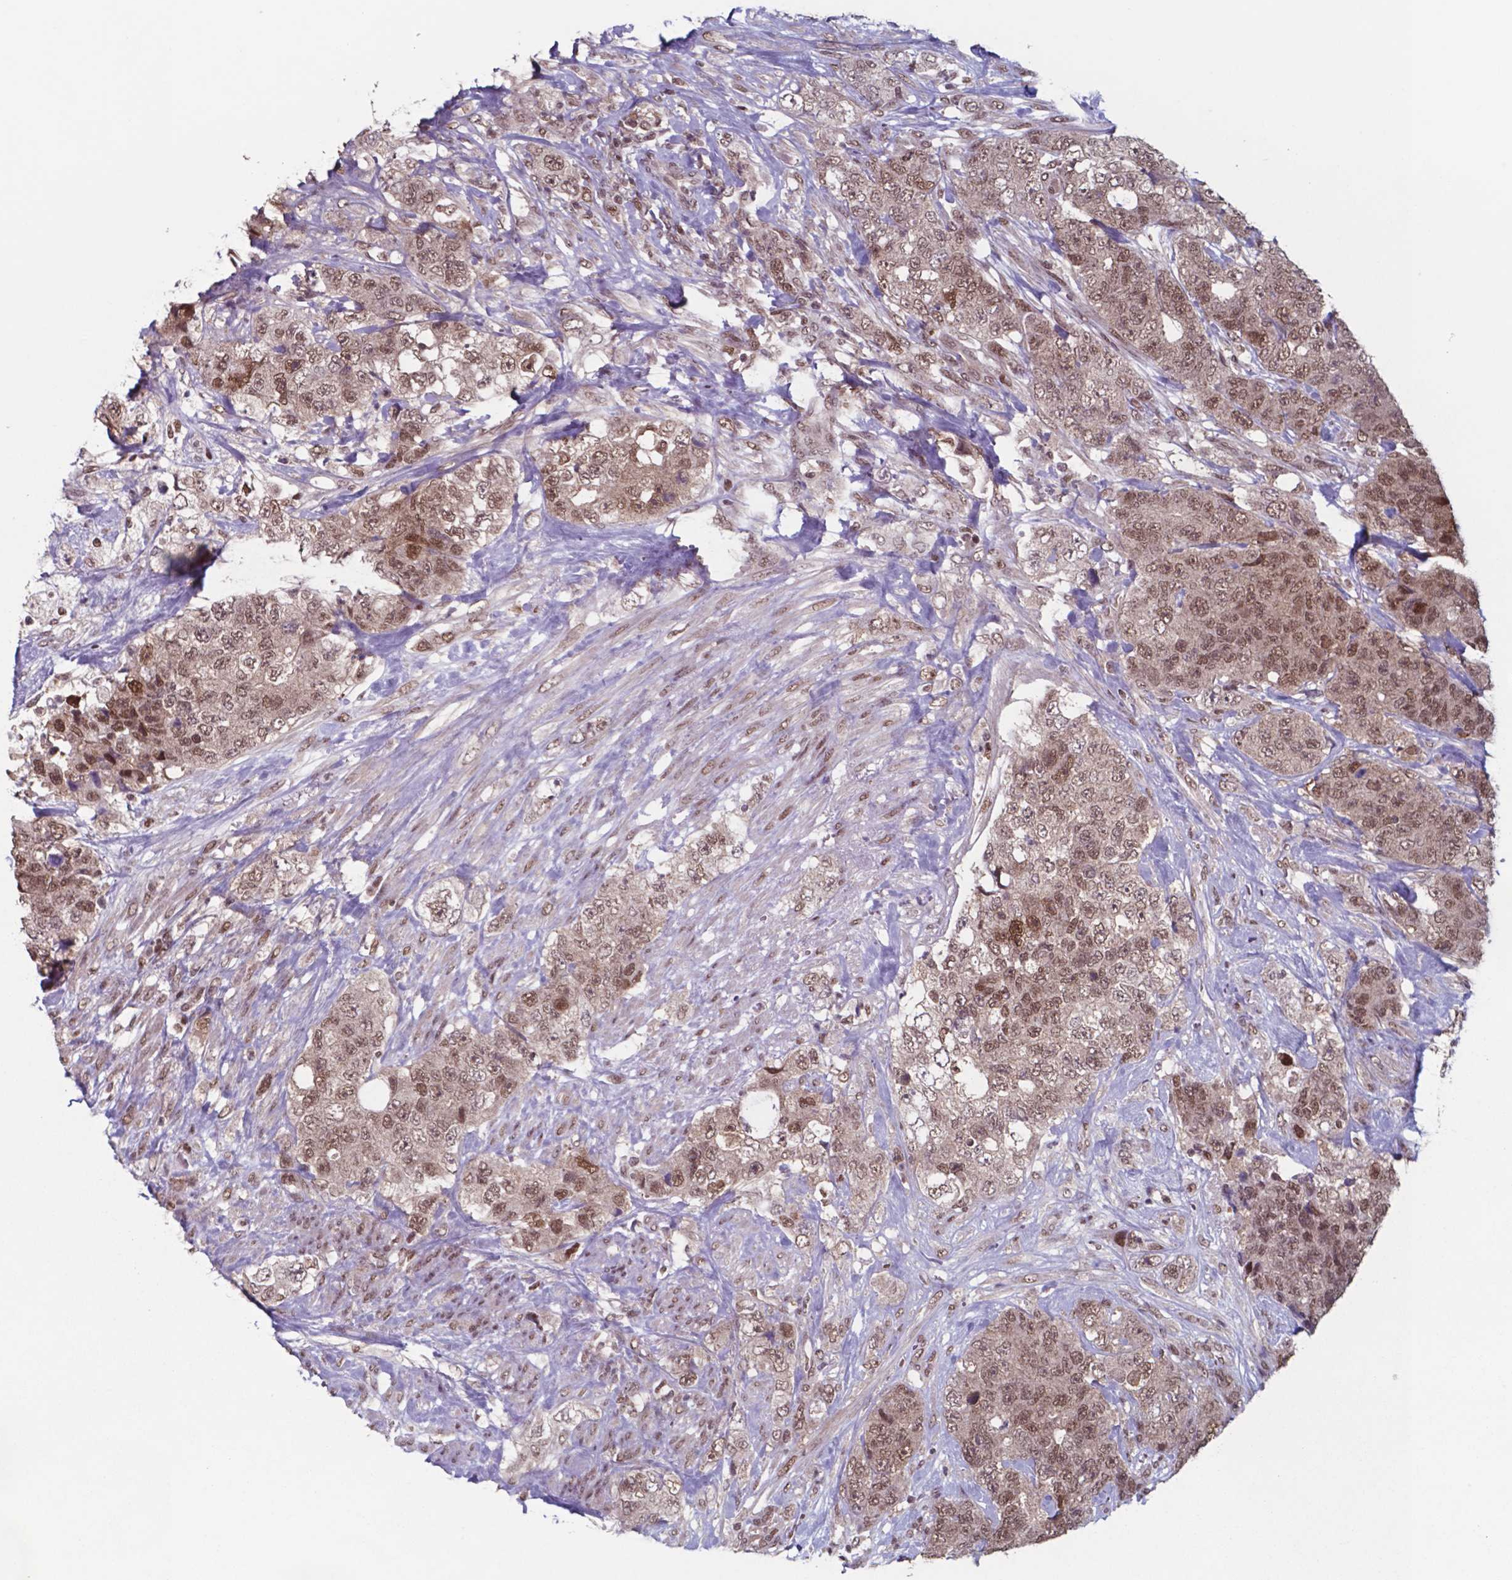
{"staining": {"intensity": "moderate", "quantity": ">75%", "location": "nuclear"}, "tissue": "urothelial cancer", "cell_type": "Tumor cells", "image_type": "cancer", "snomed": [{"axis": "morphology", "description": "Urothelial carcinoma, High grade"}, {"axis": "topography", "description": "Urinary bladder"}], "caption": "Urothelial cancer stained with a brown dye shows moderate nuclear positive expression in about >75% of tumor cells.", "gene": "UBA1", "patient": {"sex": "female", "age": 78}}